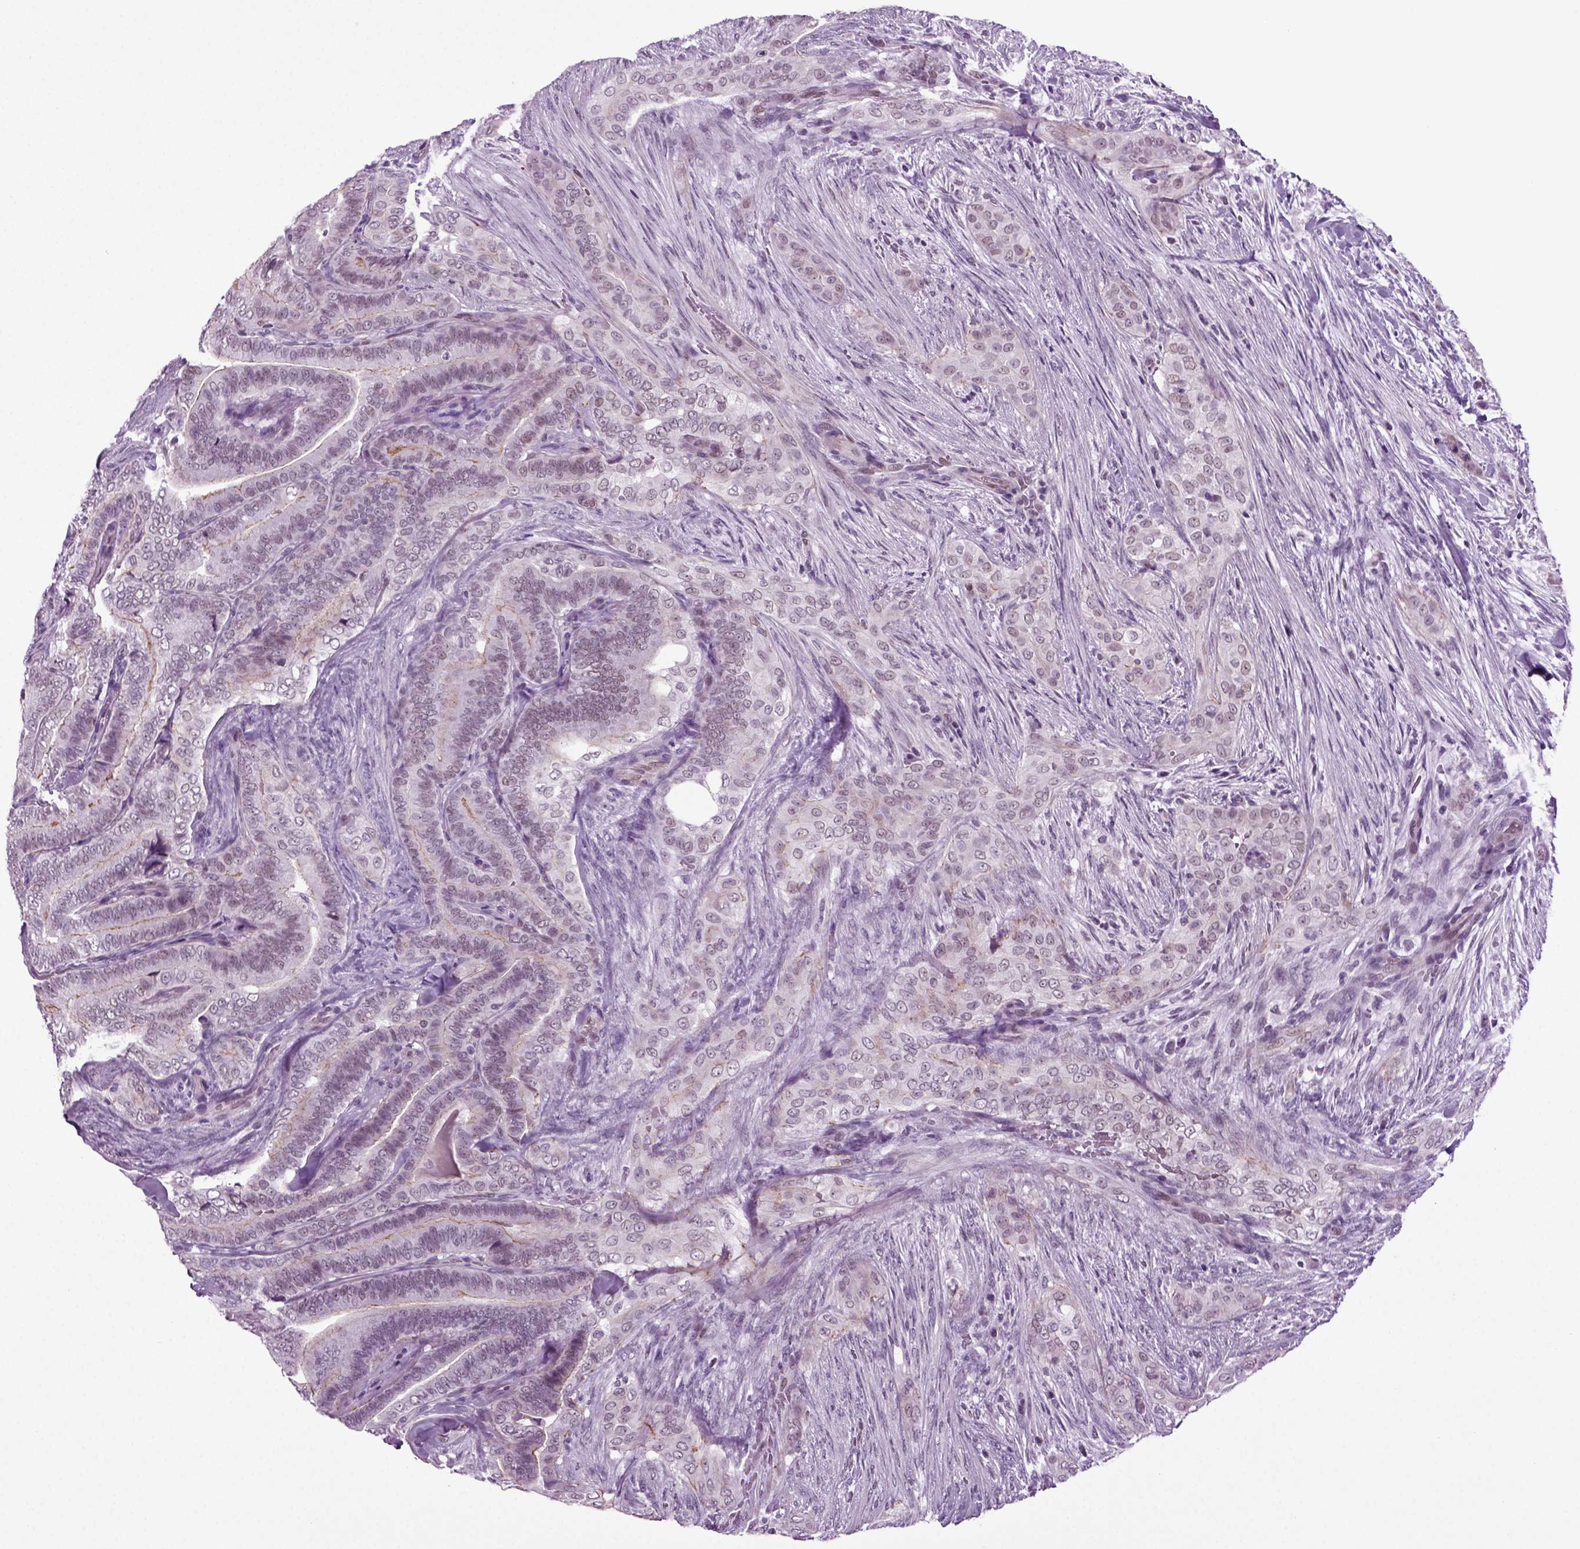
{"staining": {"intensity": "moderate", "quantity": "<25%", "location": "cytoplasmic/membranous"}, "tissue": "thyroid cancer", "cell_type": "Tumor cells", "image_type": "cancer", "snomed": [{"axis": "morphology", "description": "Papillary adenocarcinoma, NOS"}, {"axis": "topography", "description": "Thyroid gland"}], "caption": "Immunohistochemical staining of thyroid papillary adenocarcinoma reveals moderate cytoplasmic/membranous protein staining in about <25% of tumor cells.", "gene": "RFX3", "patient": {"sex": "male", "age": 61}}